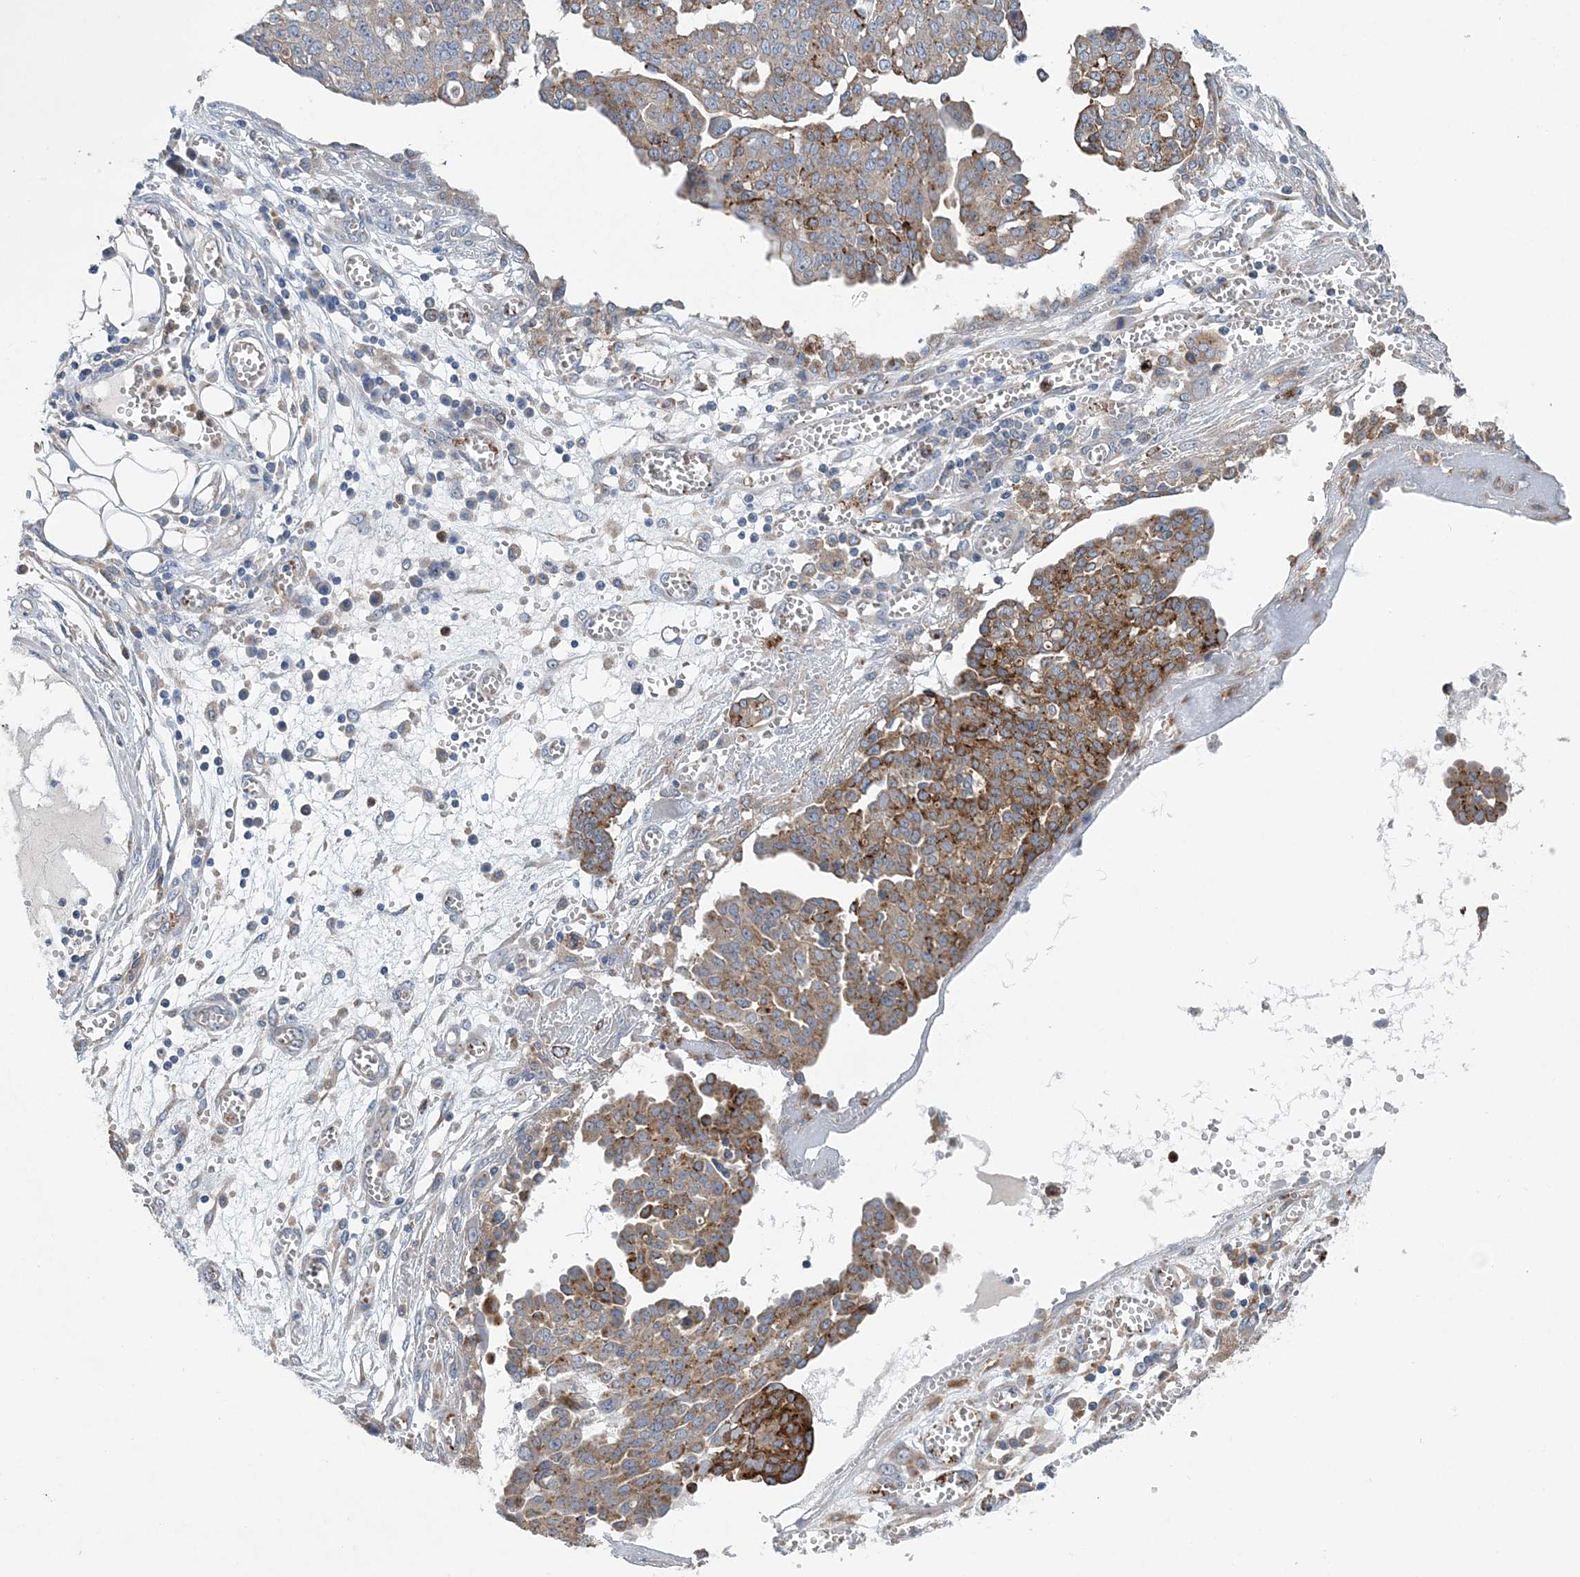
{"staining": {"intensity": "moderate", "quantity": "<25%", "location": "cytoplasmic/membranous"}, "tissue": "ovarian cancer", "cell_type": "Tumor cells", "image_type": "cancer", "snomed": [{"axis": "morphology", "description": "Cystadenocarcinoma, serous, NOS"}, {"axis": "topography", "description": "Soft tissue"}, {"axis": "topography", "description": "Ovary"}], "caption": "Immunohistochemistry (DAB (3,3'-diaminobenzidine)) staining of ovarian serous cystadenocarcinoma exhibits moderate cytoplasmic/membranous protein staining in approximately <25% of tumor cells. (IHC, brightfield microscopy, high magnification).", "gene": "PTTG1IP", "patient": {"sex": "female", "age": 57}}